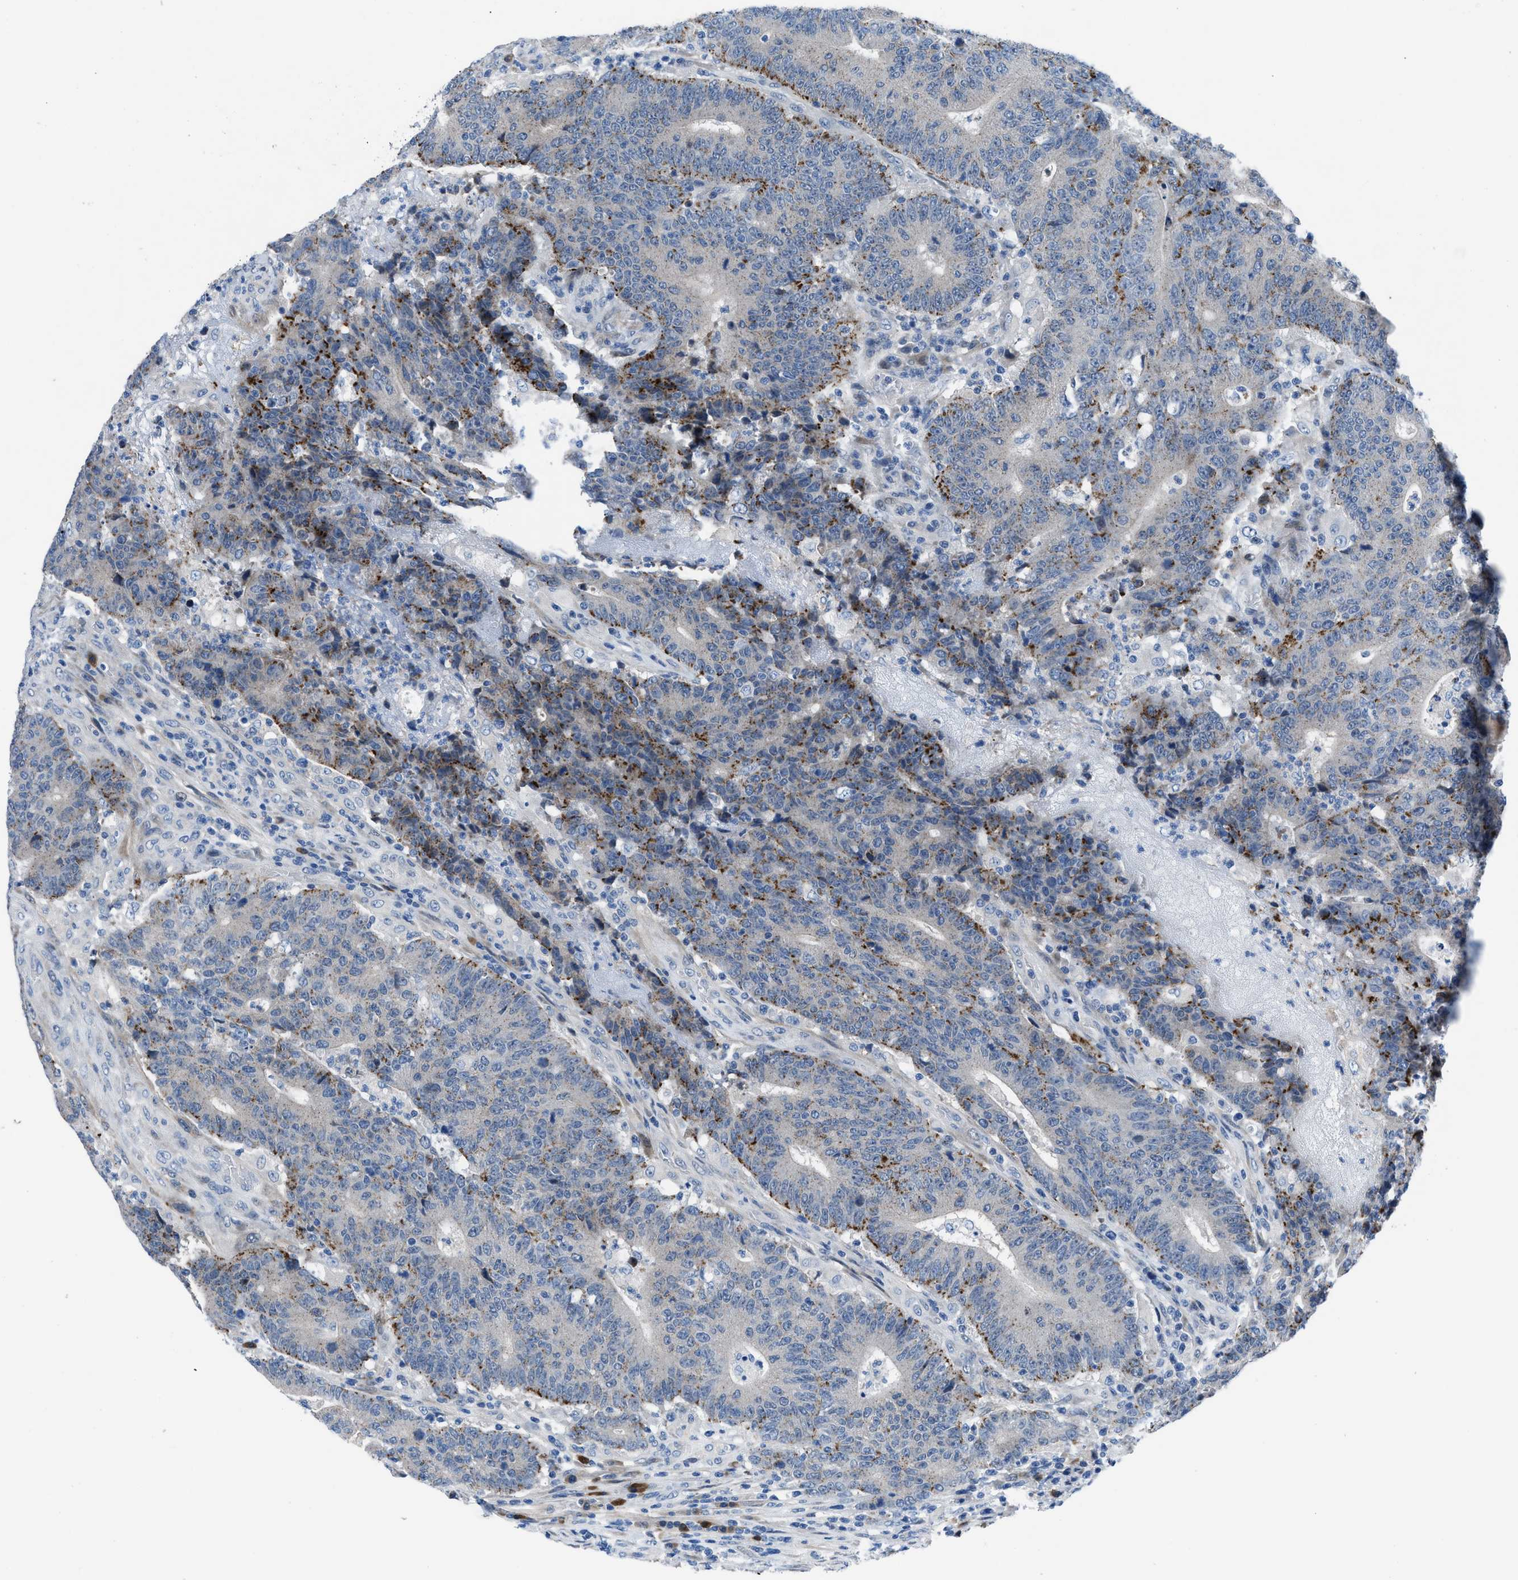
{"staining": {"intensity": "strong", "quantity": "<25%", "location": "cytoplasmic/membranous"}, "tissue": "colorectal cancer", "cell_type": "Tumor cells", "image_type": "cancer", "snomed": [{"axis": "morphology", "description": "Normal tissue, NOS"}, {"axis": "morphology", "description": "Adenocarcinoma, NOS"}, {"axis": "topography", "description": "Colon"}], "caption": "IHC micrograph of neoplastic tissue: colorectal adenocarcinoma stained using immunohistochemistry displays medium levels of strong protein expression localized specifically in the cytoplasmic/membranous of tumor cells, appearing as a cytoplasmic/membranous brown color.", "gene": "UAP1", "patient": {"sex": "female", "age": 75}}